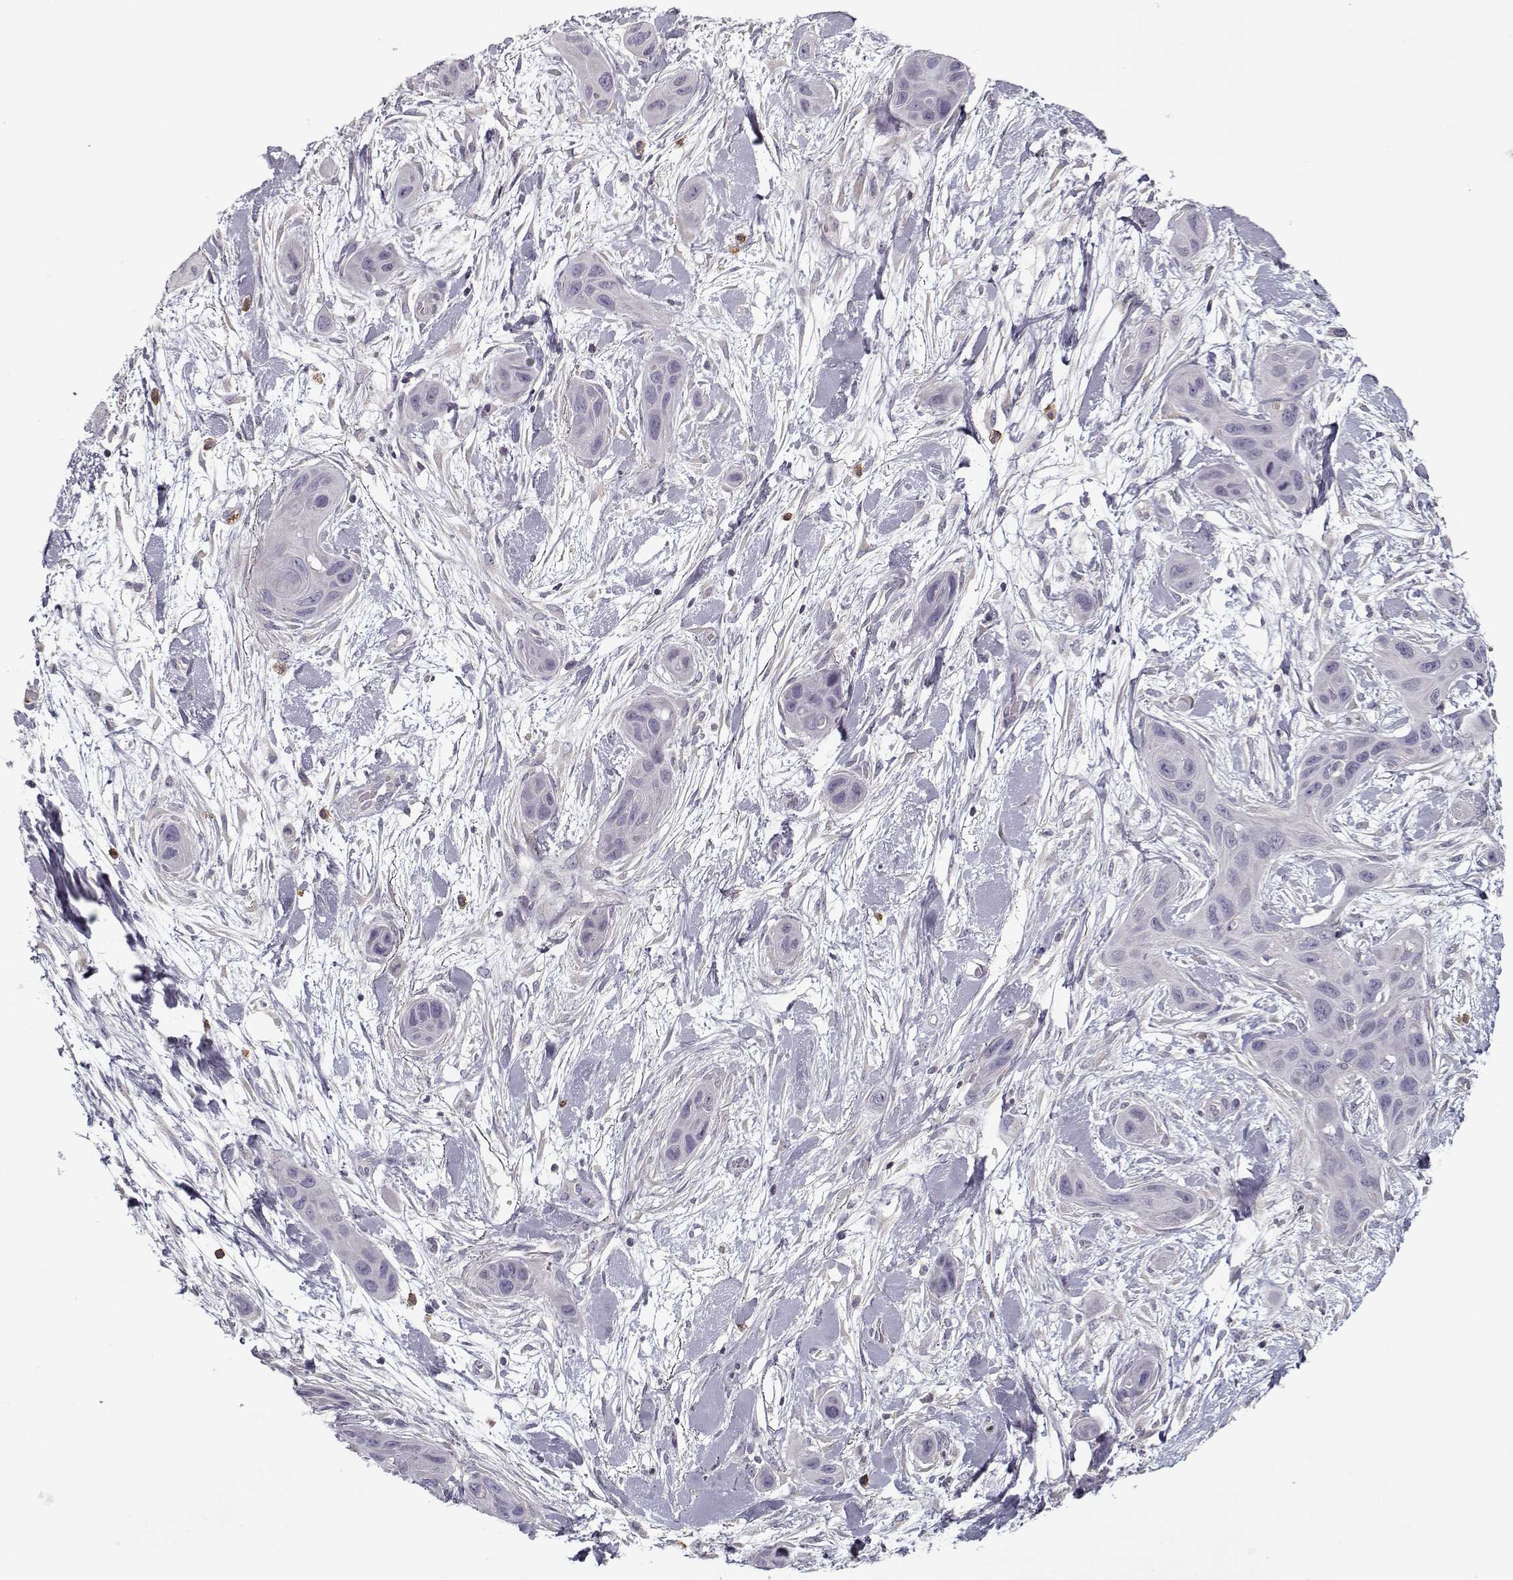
{"staining": {"intensity": "negative", "quantity": "none", "location": "none"}, "tissue": "skin cancer", "cell_type": "Tumor cells", "image_type": "cancer", "snomed": [{"axis": "morphology", "description": "Squamous cell carcinoma, NOS"}, {"axis": "topography", "description": "Skin"}], "caption": "Immunohistochemical staining of human skin cancer displays no significant staining in tumor cells. (Stains: DAB (3,3'-diaminobenzidine) immunohistochemistry (IHC) with hematoxylin counter stain, Microscopy: brightfield microscopy at high magnification).", "gene": "UNC13D", "patient": {"sex": "male", "age": 79}}